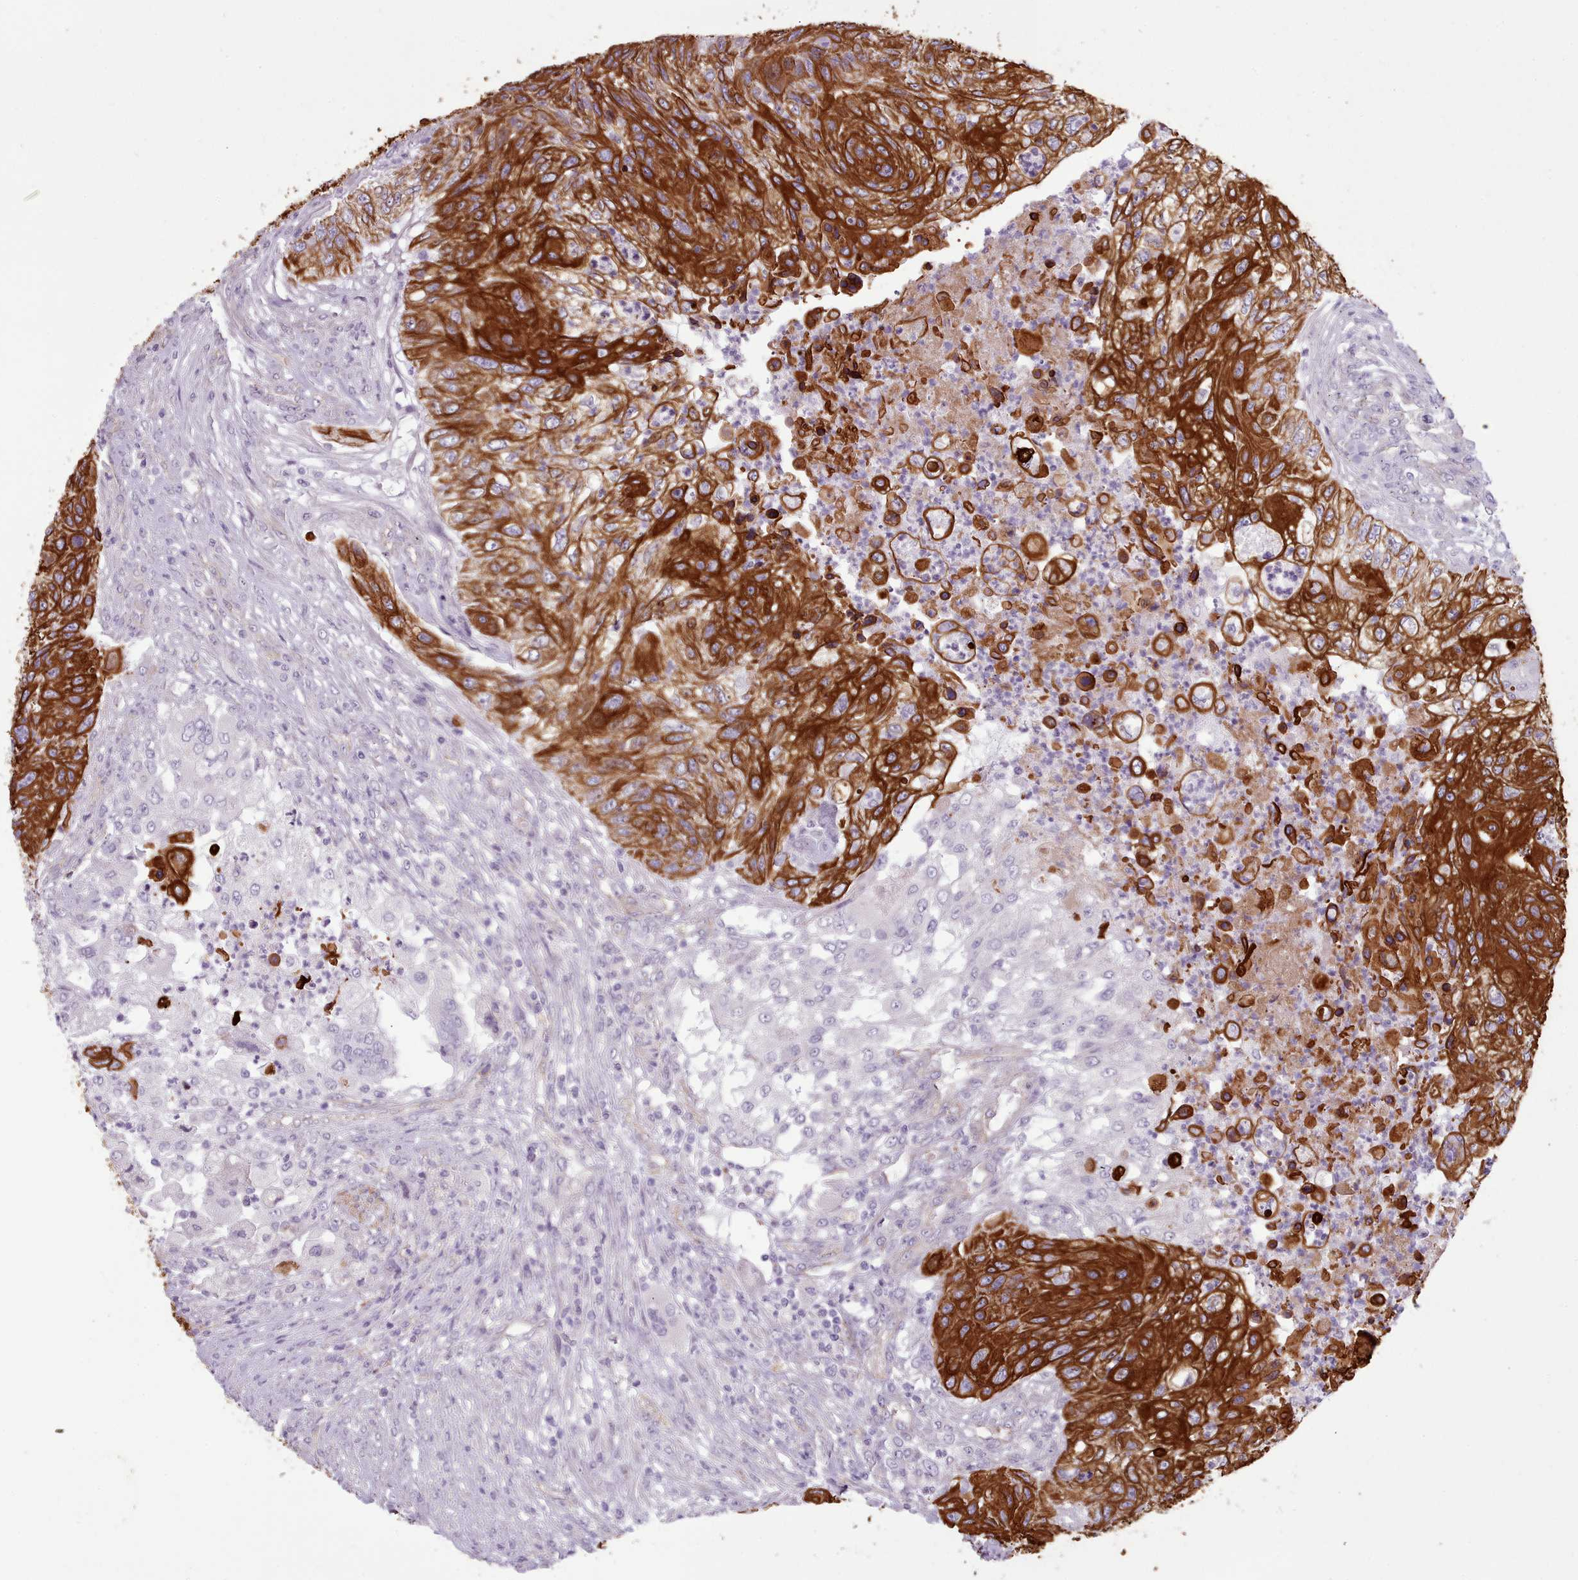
{"staining": {"intensity": "strong", "quantity": ">75%", "location": "cytoplasmic/membranous"}, "tissue": "urothelial cancer", "cell_type": "Tumor cells", "image_type": "cancer", "snomed": [{"axis": "morphology", "description": "Urothelial carcinoma, High grade"}, {"axis": "topography", "description": "Urinary bladder"}], "caption": "High-grade urothelial carcinoma was stained to show a protein in brown. There is high levels of strong cytoplasmic/membranous positivity in about >75% of tumor cells.", "gene": "PLD4", "patient": {"sex": "female", "age": 60}}